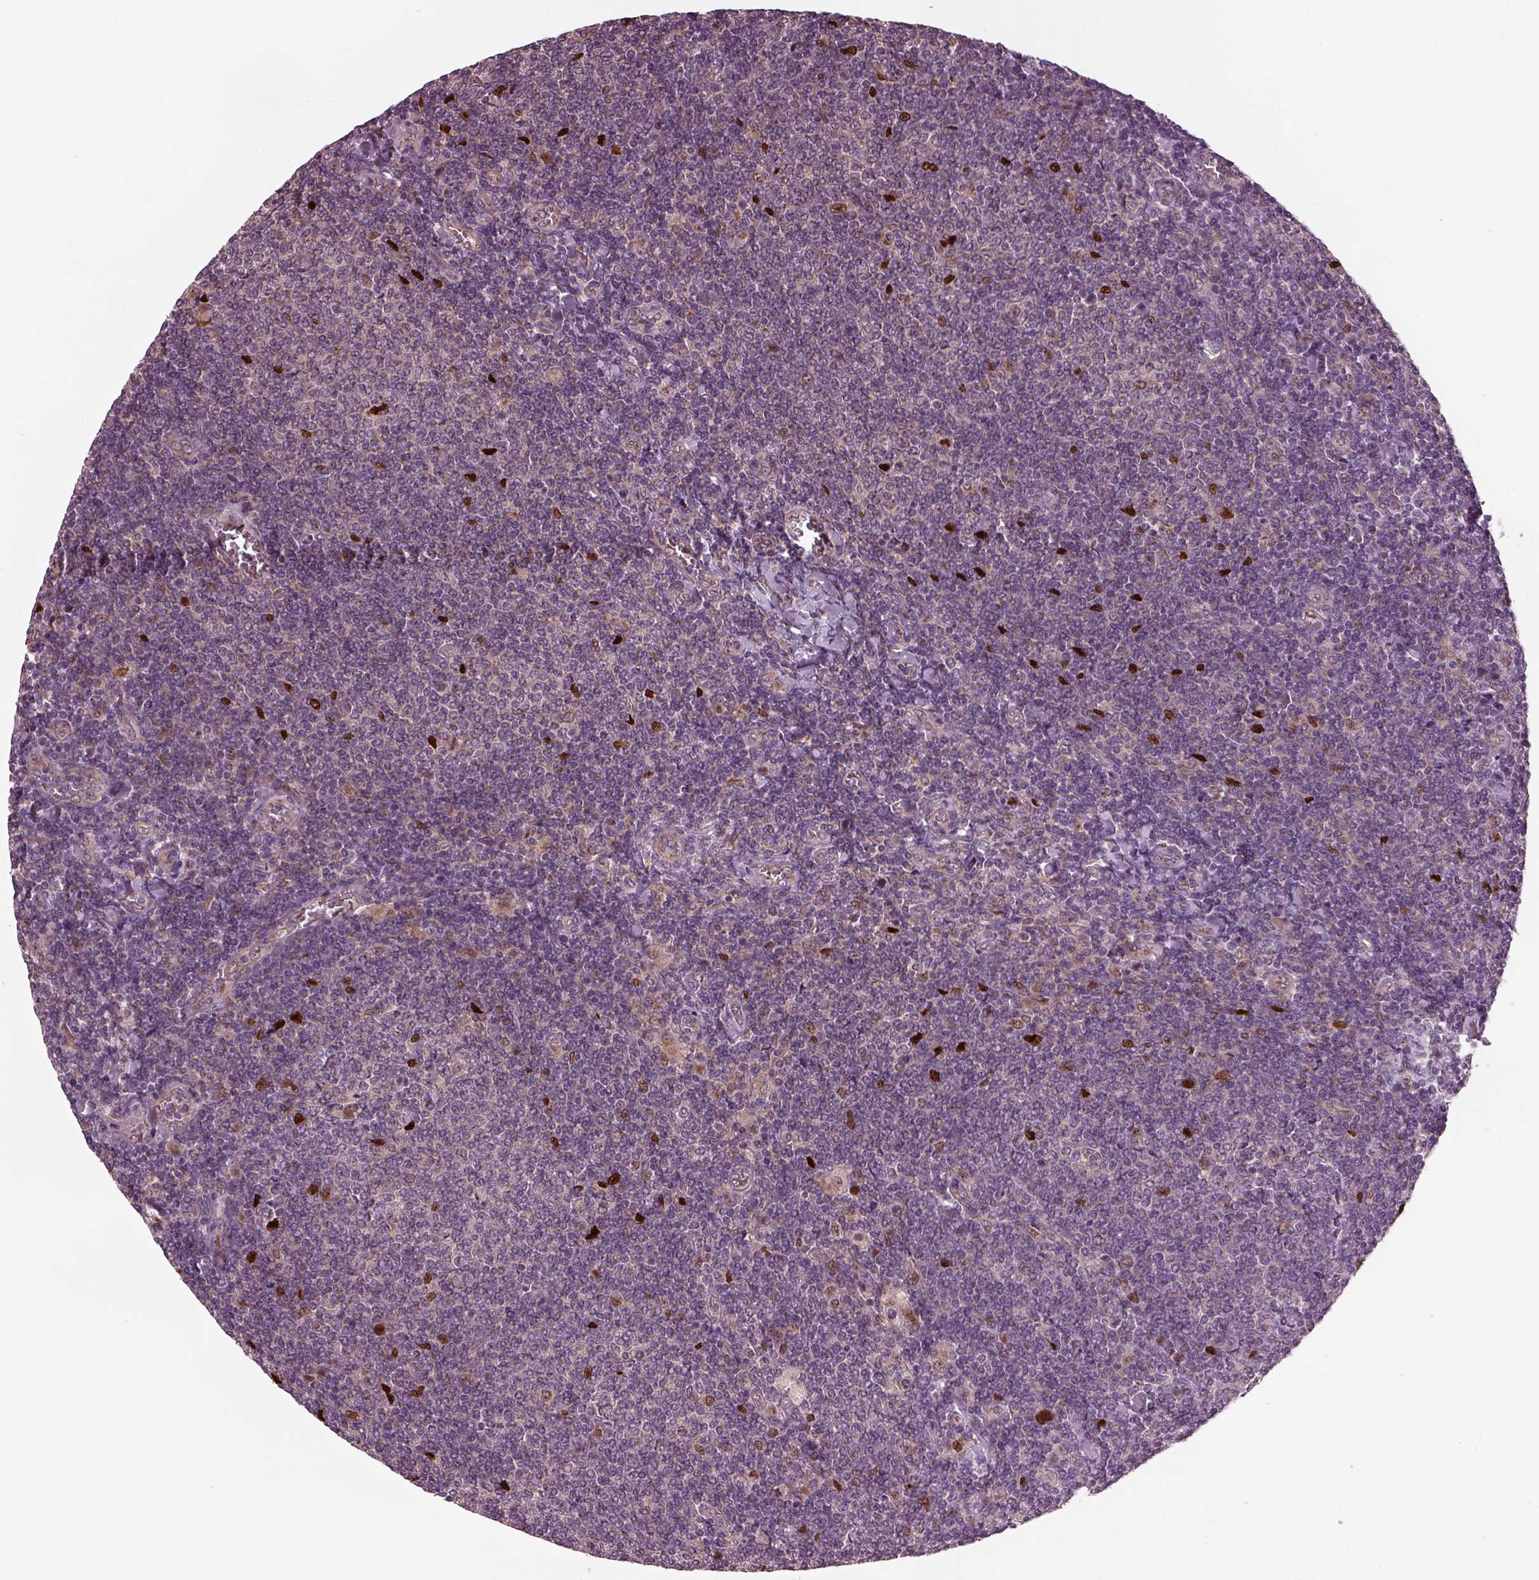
{"staining": {"intensity": "strong", "quantity": "<25%", "location": "cytoplasmic/membranous"}, "tissue": "lymphoma", "cell_type": "Tumor cells", "image_type": "cancer", "snomed": [{"axis": "morphology", "description": "Malignant lymphoma, non-Hodgkin's type, Low grade"}, {"axis": "topography", "description": "Lymph node"}], "caption": "Protein analysis of low-grade malignant lymphoma, non-Hodgkin's type tissue exhibits strong cytoplasmic/membranous positivity in about <25% of tumor cells.", "gene": "RUFY3", "patient": {"sex": "male", "age": 52}}